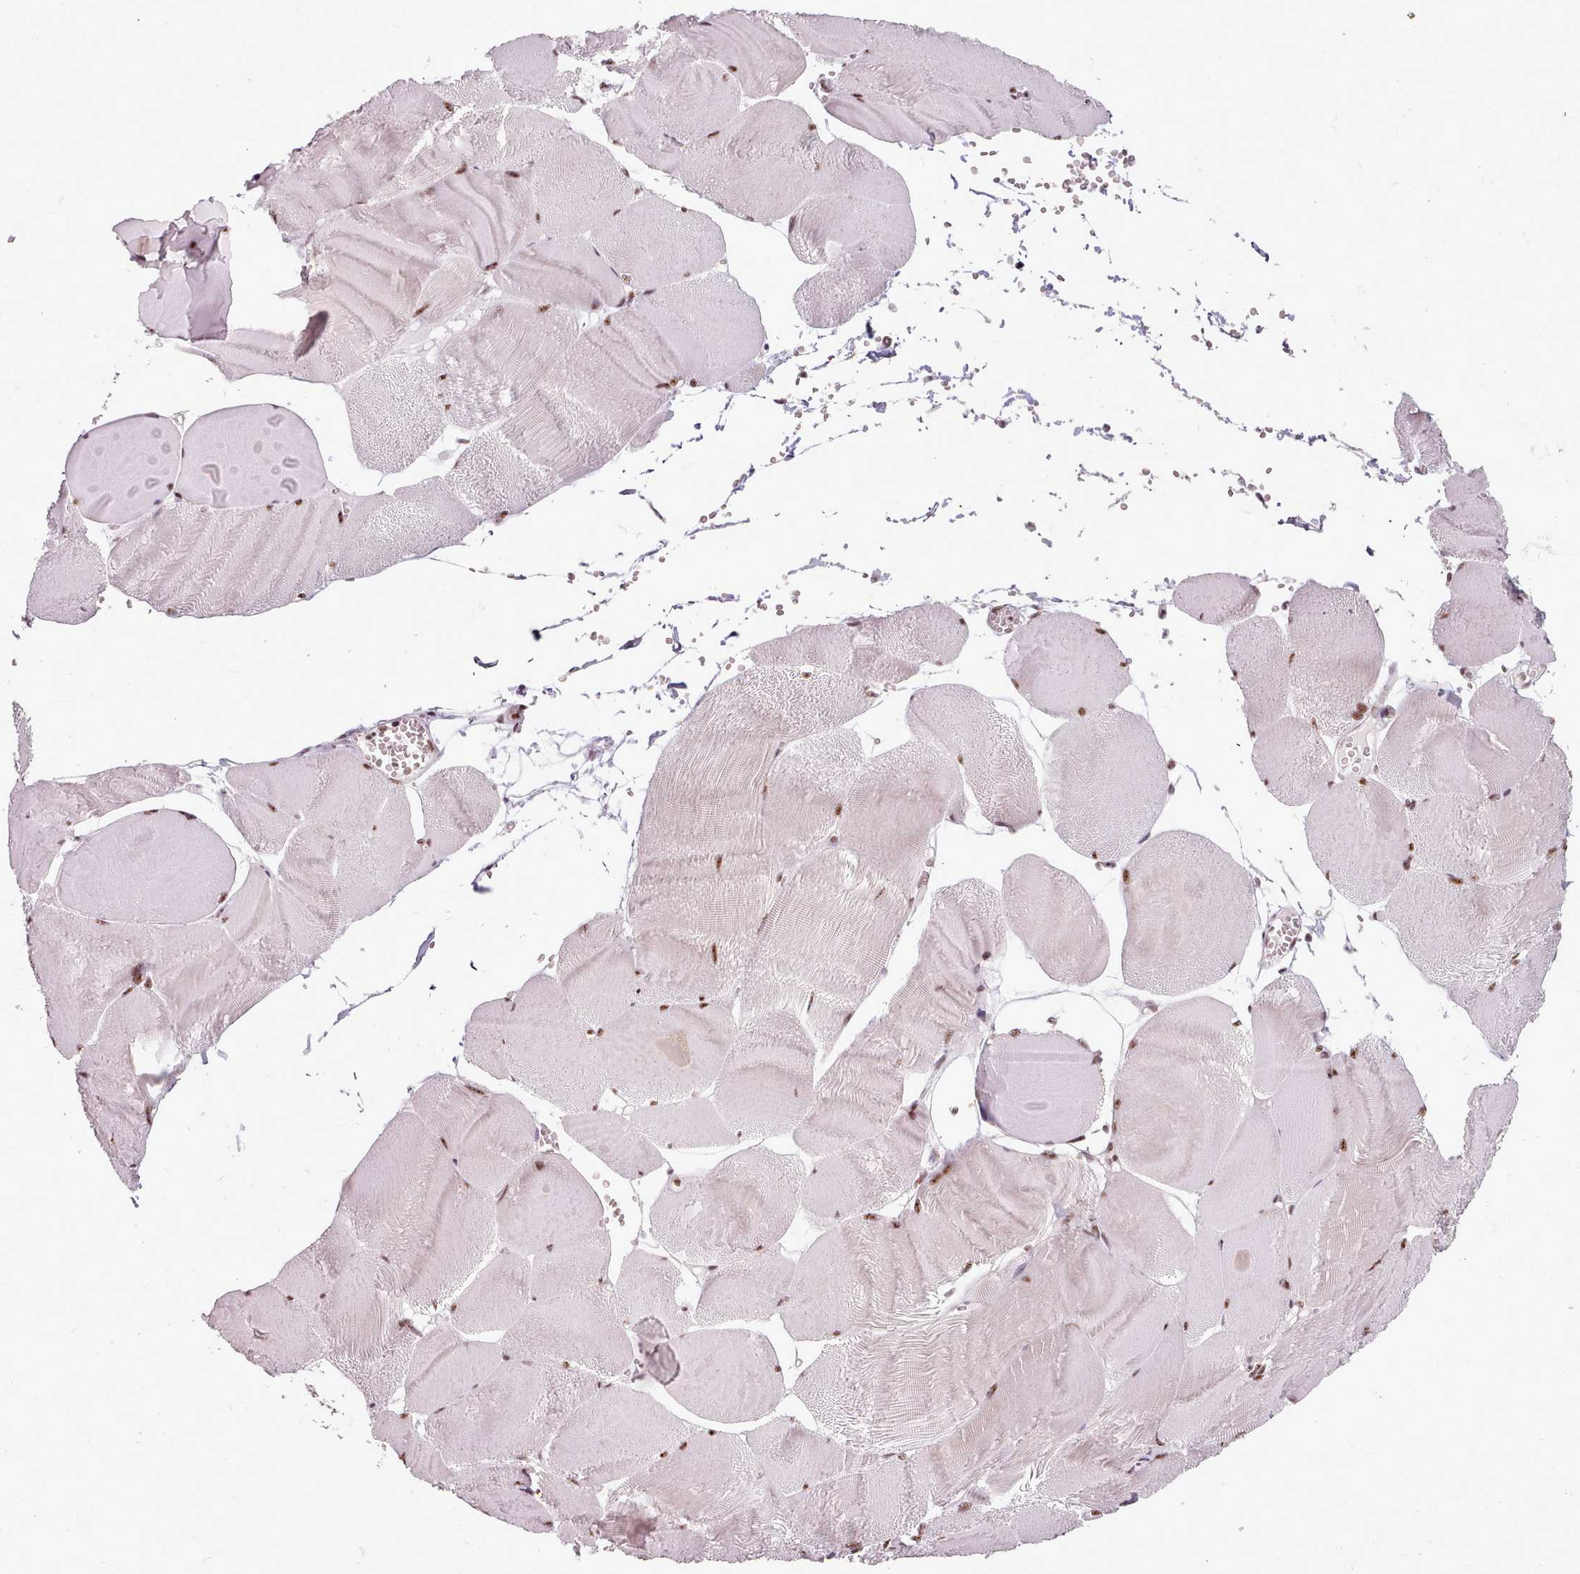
{"staining": {"intensity": "moderate", "quantity": ">75%", "location": "nuclear"}, "tissue": "skeletal muscle", "cell_type": "Myocytes", "image_type": "normal", "snomed": [{"axis": "morphology", "description": "Normal tissue, NOS"}, {"axis": "morphology", "description": "Basal cell carcinoma"}, {"axis": "topography", "description": "Skeletal muscle"}], "caption": "Unremarkable skeletal muscle exhibits moderate nuclear expression in approximately >75% of myocytes, visualized by immunohistochemistry.", "gene": "SRRM1", "patient": {"sex": "female", "age": 64}}